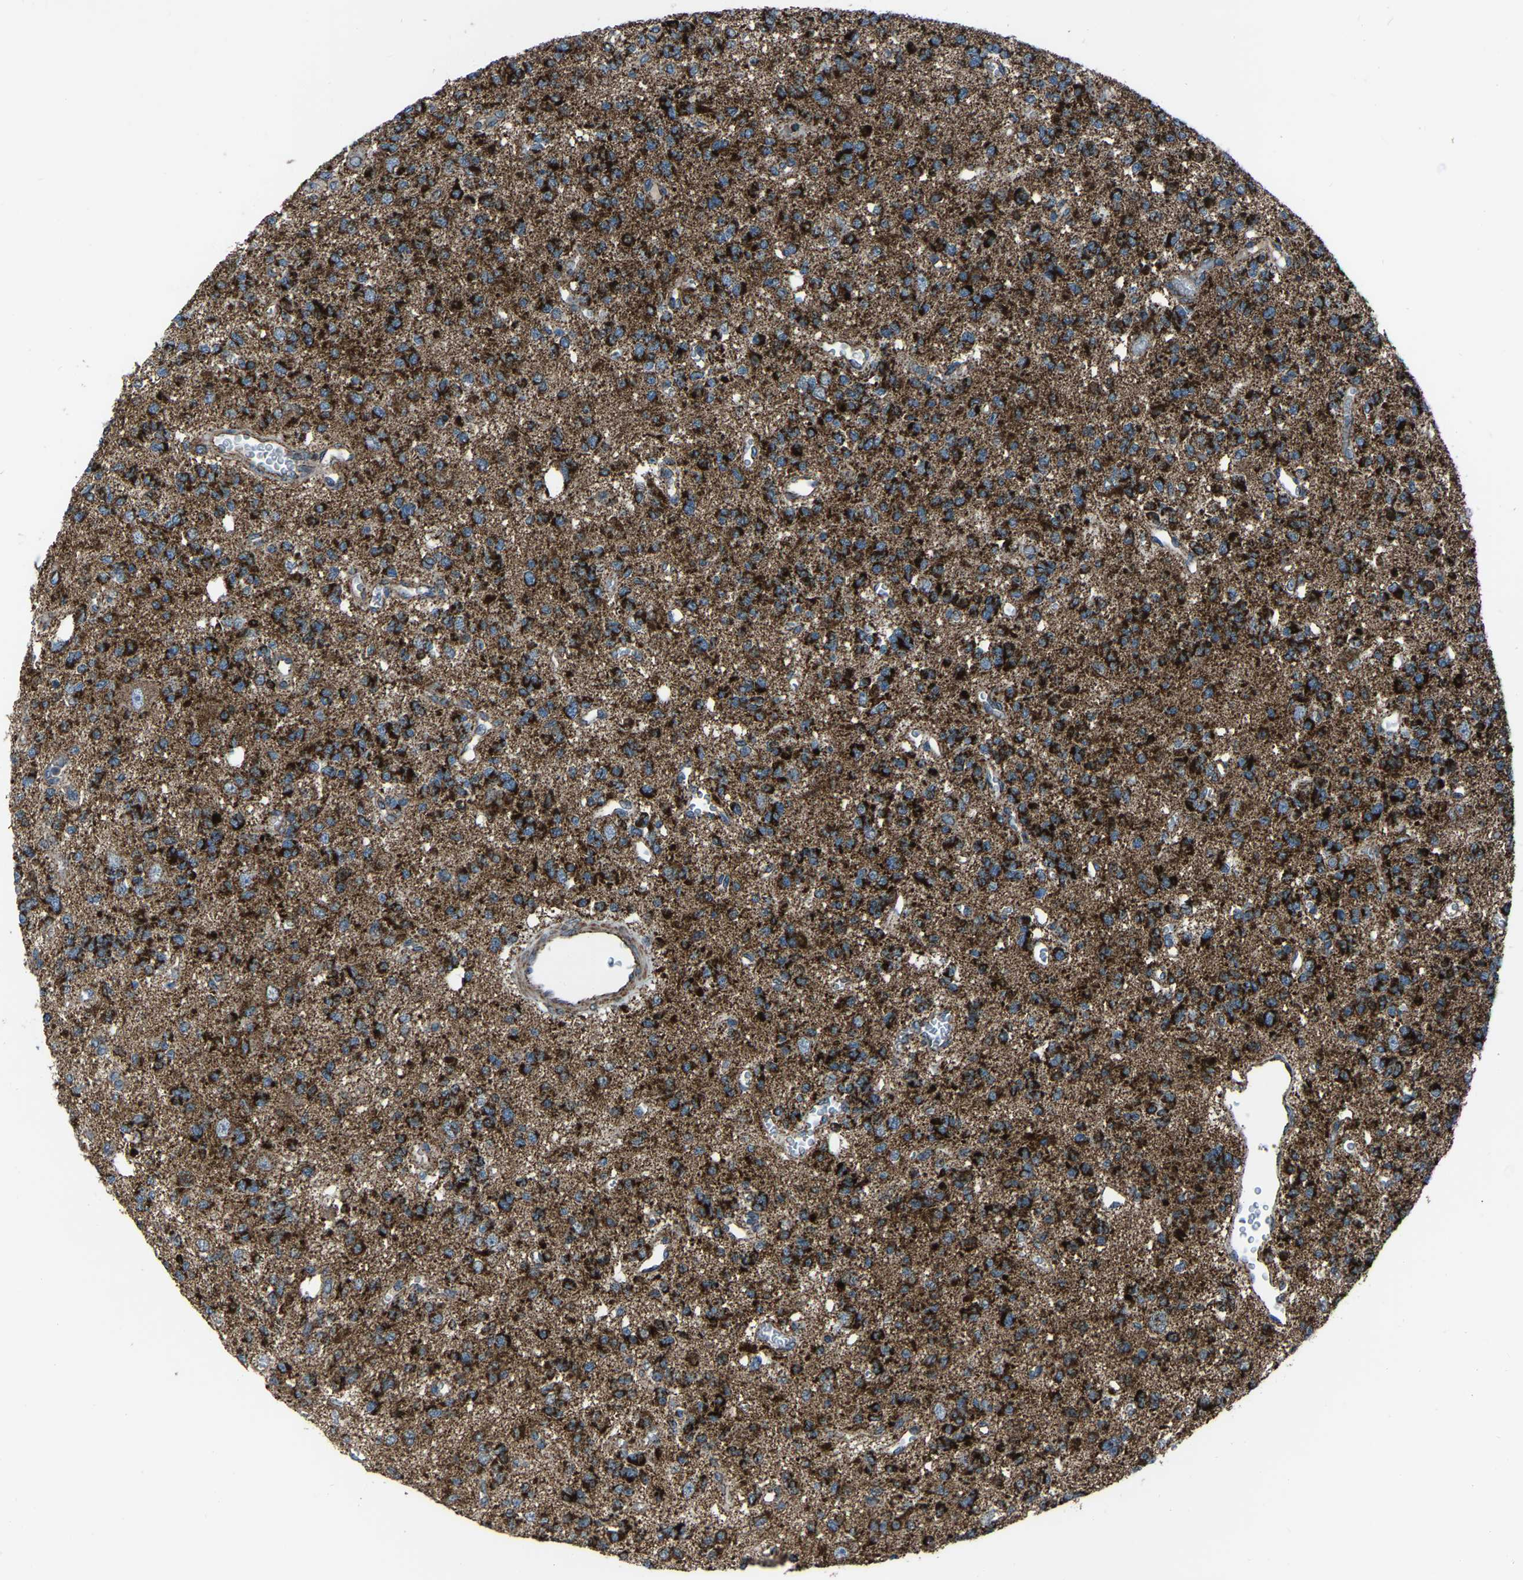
{"staining": {"intensity": "strong", "quantity": ">75%", "location": "cytoplasmic/membranous"}, "tissue": "glioma", "cell_type": "Tumor cells", "image_type": "cancer", "snomed": [{"axis": "morphology", "description": "Glioma, malignant, Low grade"}, {"axis": "topography", "description": "Brain"}], "caption": "The image exhibits a brown stain indicating the presence of a protein in the cytoplasmic/membranous of tumor cells in malignant glioma (low-grade).", "gene": "AKR1A1", "patient": {"sex": "male", "age": 38}}